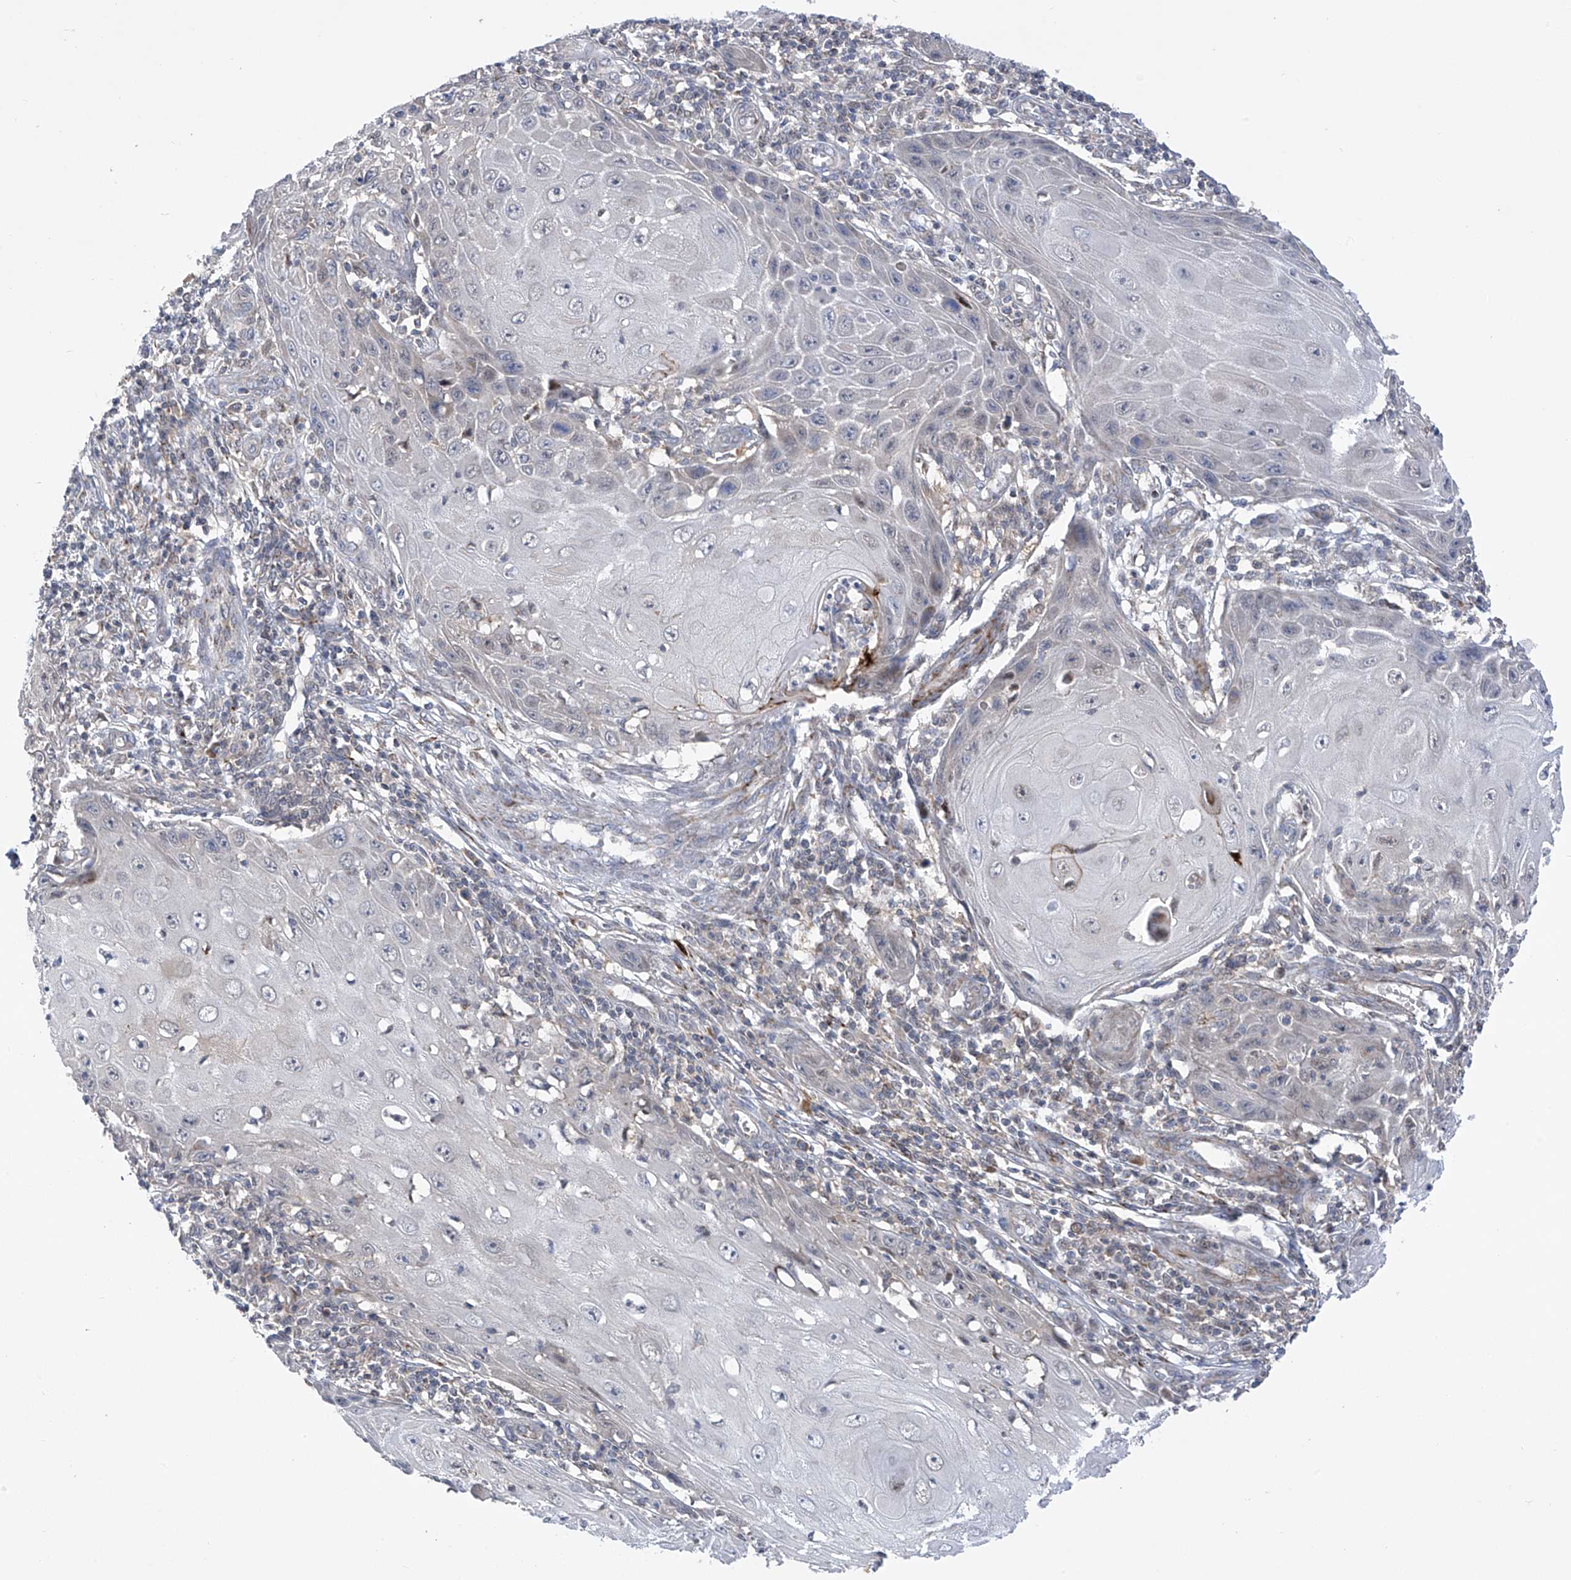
{"staining": {"intensity": "negative", "quantity": "none", "location": "none"}, "tissue": "skin cancer", "cell_type": "Tumor cells", "image_type": "cancer", "snomed": [{"axis": "morphology", "description": "Squamous cell carcinoma, NOS"}, {"axis": "topography", "description": "Skin"}], "caption": "IHC image of human skin squamous cell carcinoma stained for a protein (brown), which reveals no expression in tumor cells. (DAB (3,3'-diaminobenzidine) immunohistochemistry, high magnification).", "gene": "SLCO4A1", "patient": {"sex": "female", "age": 73}}